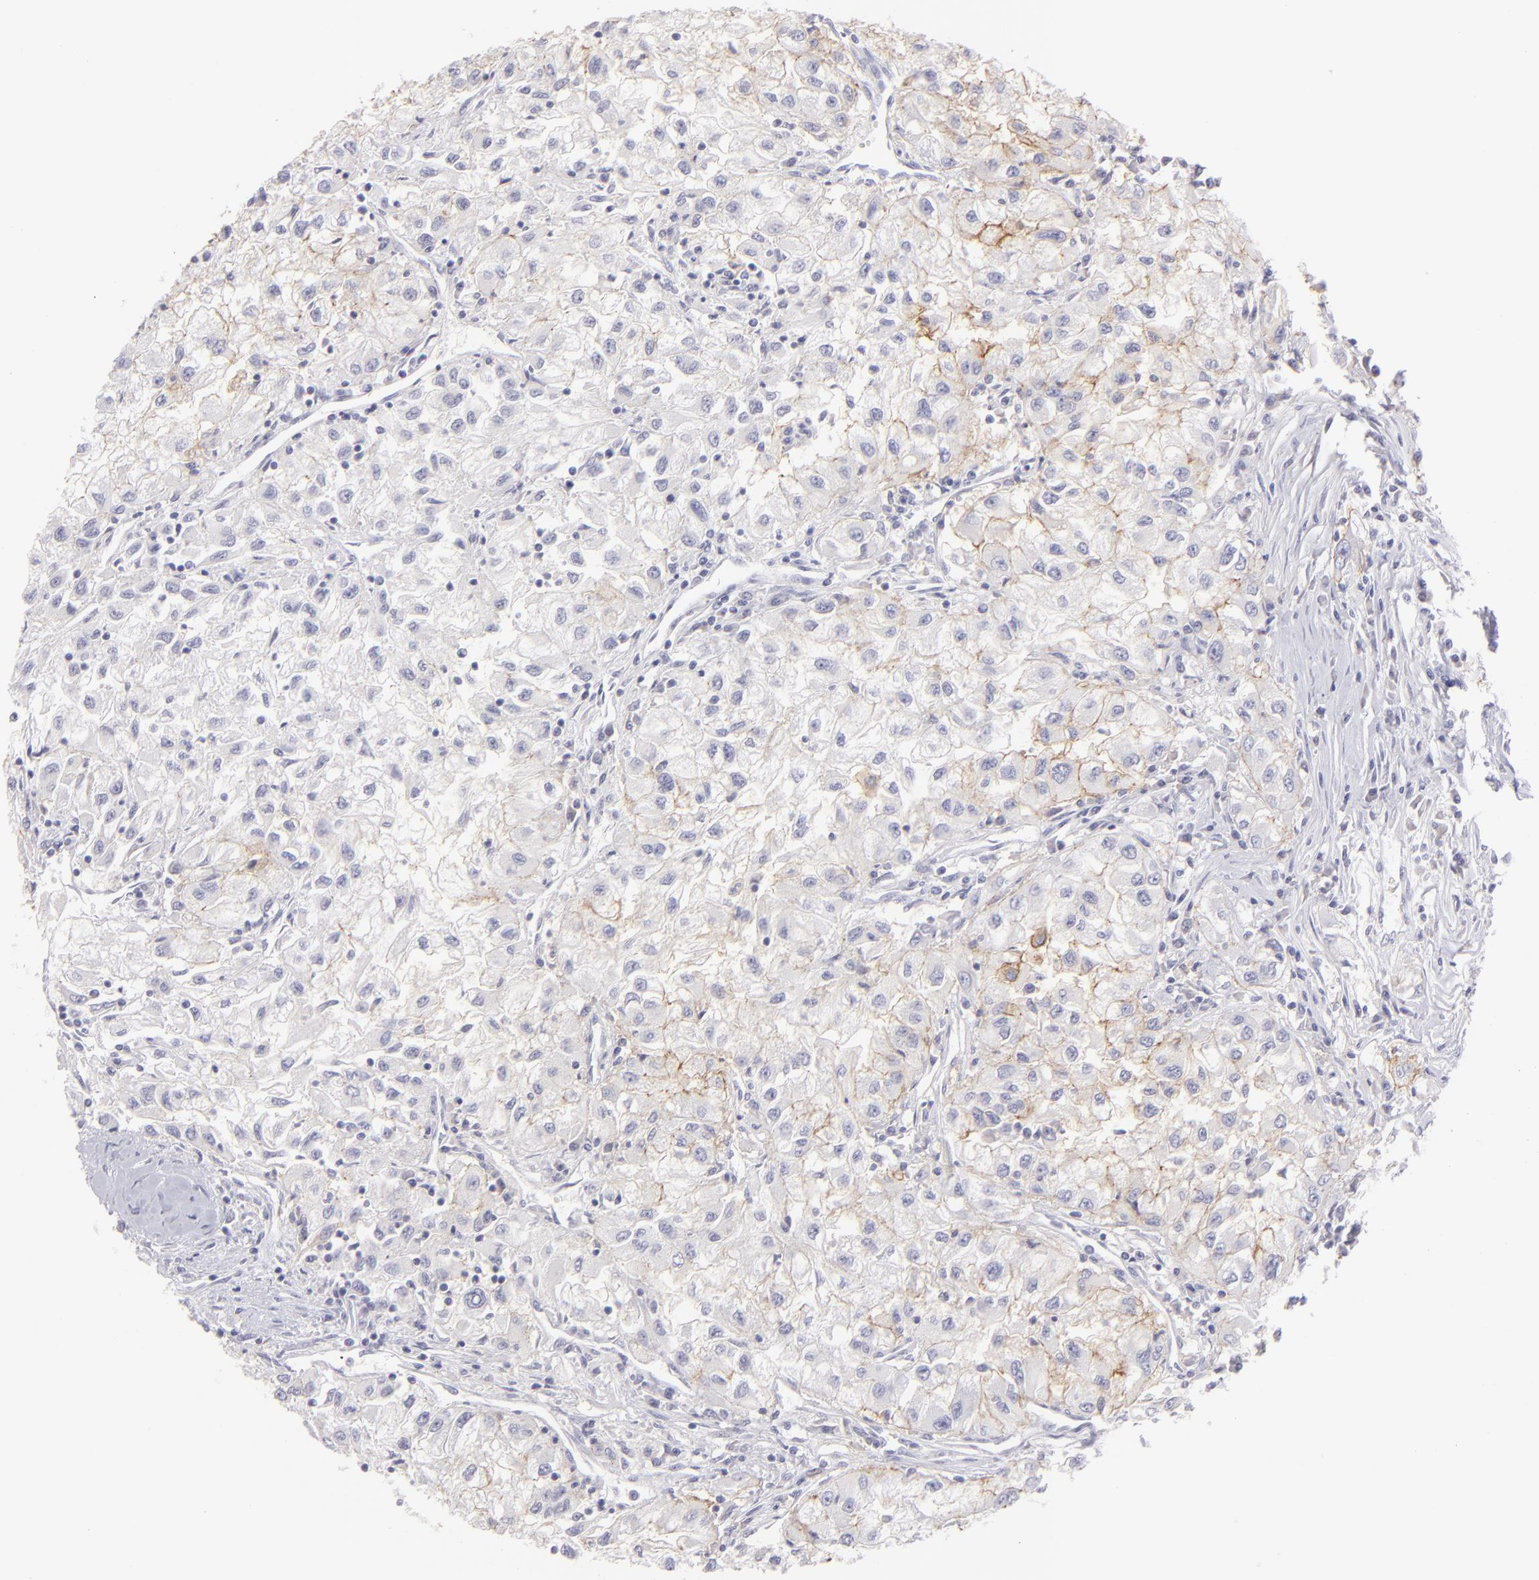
{"staining": {"intensity": "moderate", "quantity": "25%-75%", "location": "cytoplasmic/membranous"}, "tissue": "renal cancer", "cell_type": "Tumor cells", "image_type": "cancer", "snomed": [{"axis": "morphology", "description": "Adenocarcinoma, NOS"}, {"axis": "topography", "description": "Kidney"}], "caption": "The histopathology image exhibits a brown stain indicating the presence of a protein in the cytoplasmic/membranous of tumor cells in renal adenocarcinoma.", "gene": "CLDN4", "patient": {"sex": "male", "age": 59}}